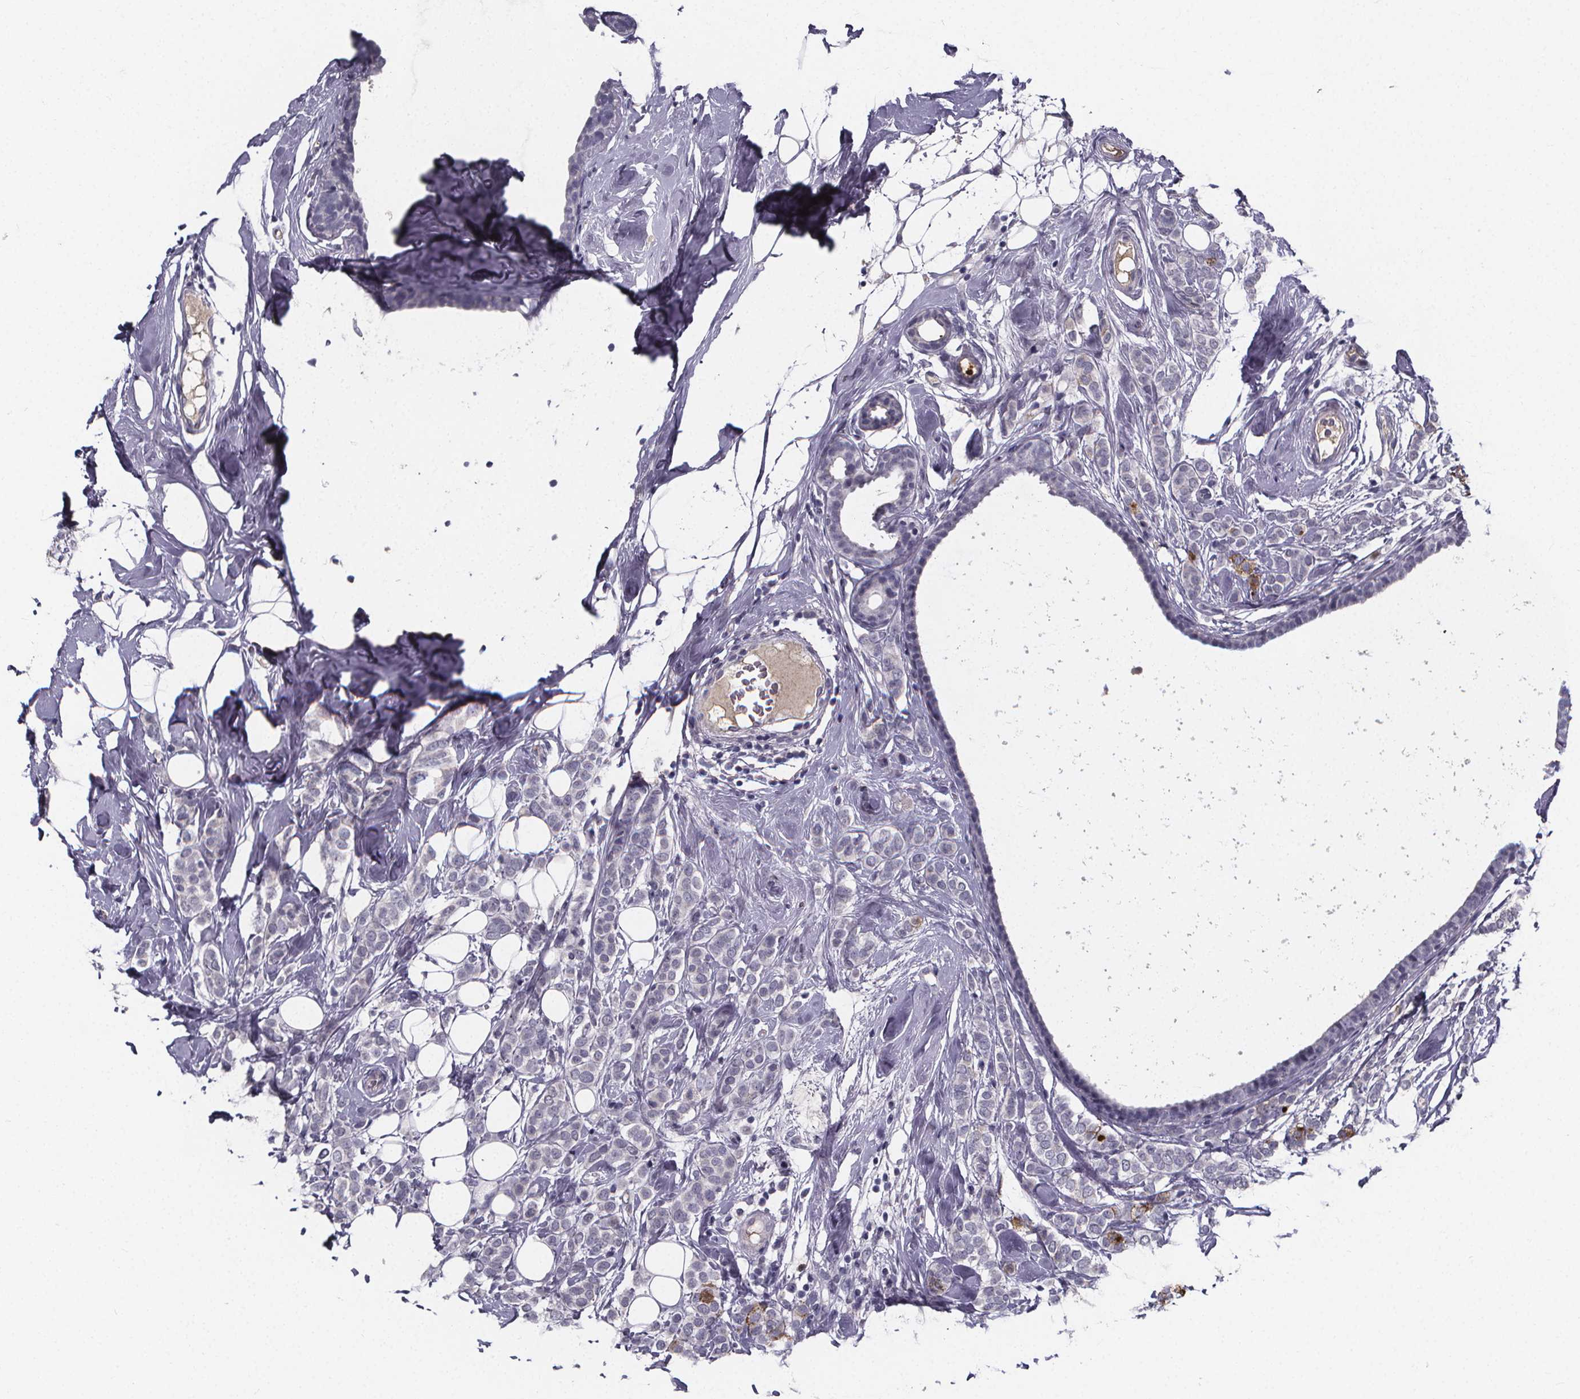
{"staining": {"intensity": "negative", "quantity": "none", "location": "none"}, "tissue": "breast cancer", "cell_type": "Tumor cells", "image_type": "cancer", "snomed": [{"axis": "morphology", "description": "Lobular carcinoma"}, {"axis": "topography", "description": "Breast"}], "caption": "There is no significant positivity in tumor cells of breast cancer. Nuclei are stained in blue.", "gene": "AGT", "patient": {"sex": "female", "age": 49}}